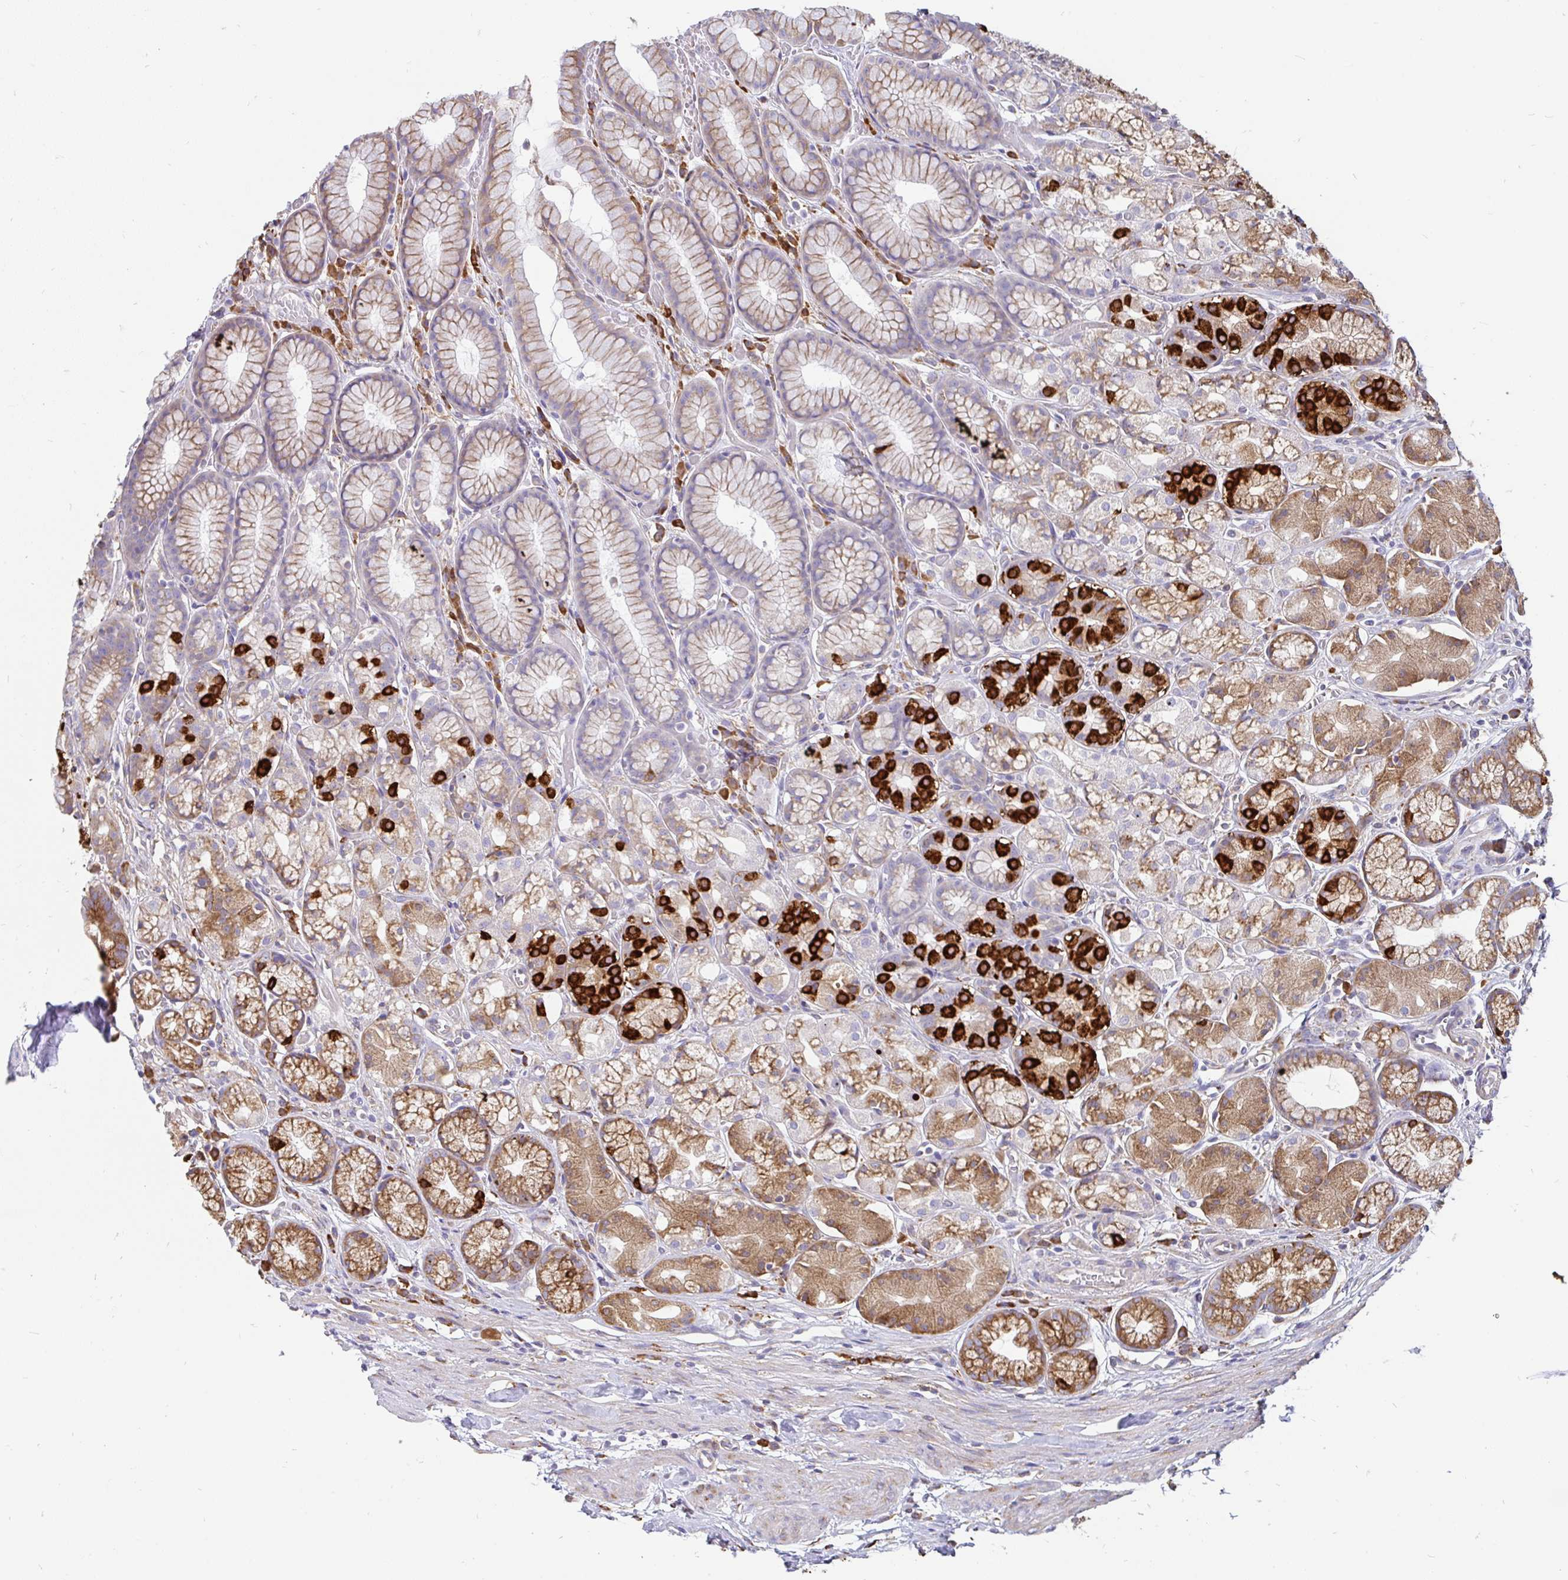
{"staining": {"intensity": "strong", "quantity": "25%-75%", "location": "cytoplasmic/membranous"}, "tissue": "stomach", "cell_type": "Glandular cells", "image_type": "normal", "snomed": [{"axis": "morphology", "description": "Normal tissue, NOS"}, {"axis": "topography", "description": "Smooth muscle"}, {"axis": "topography", "description": "Stomach"}], "caption": "Protein positivity by immunohistochemistry demonstrates strong cytoplasmic/membranous staining in approximately 25%-75% of glandular cells in benign stomach. The protein is shown in brown color, while the nuclei are stained blue.", "gene": "EML5", "patient": {"sex": "male", "age": 70}}